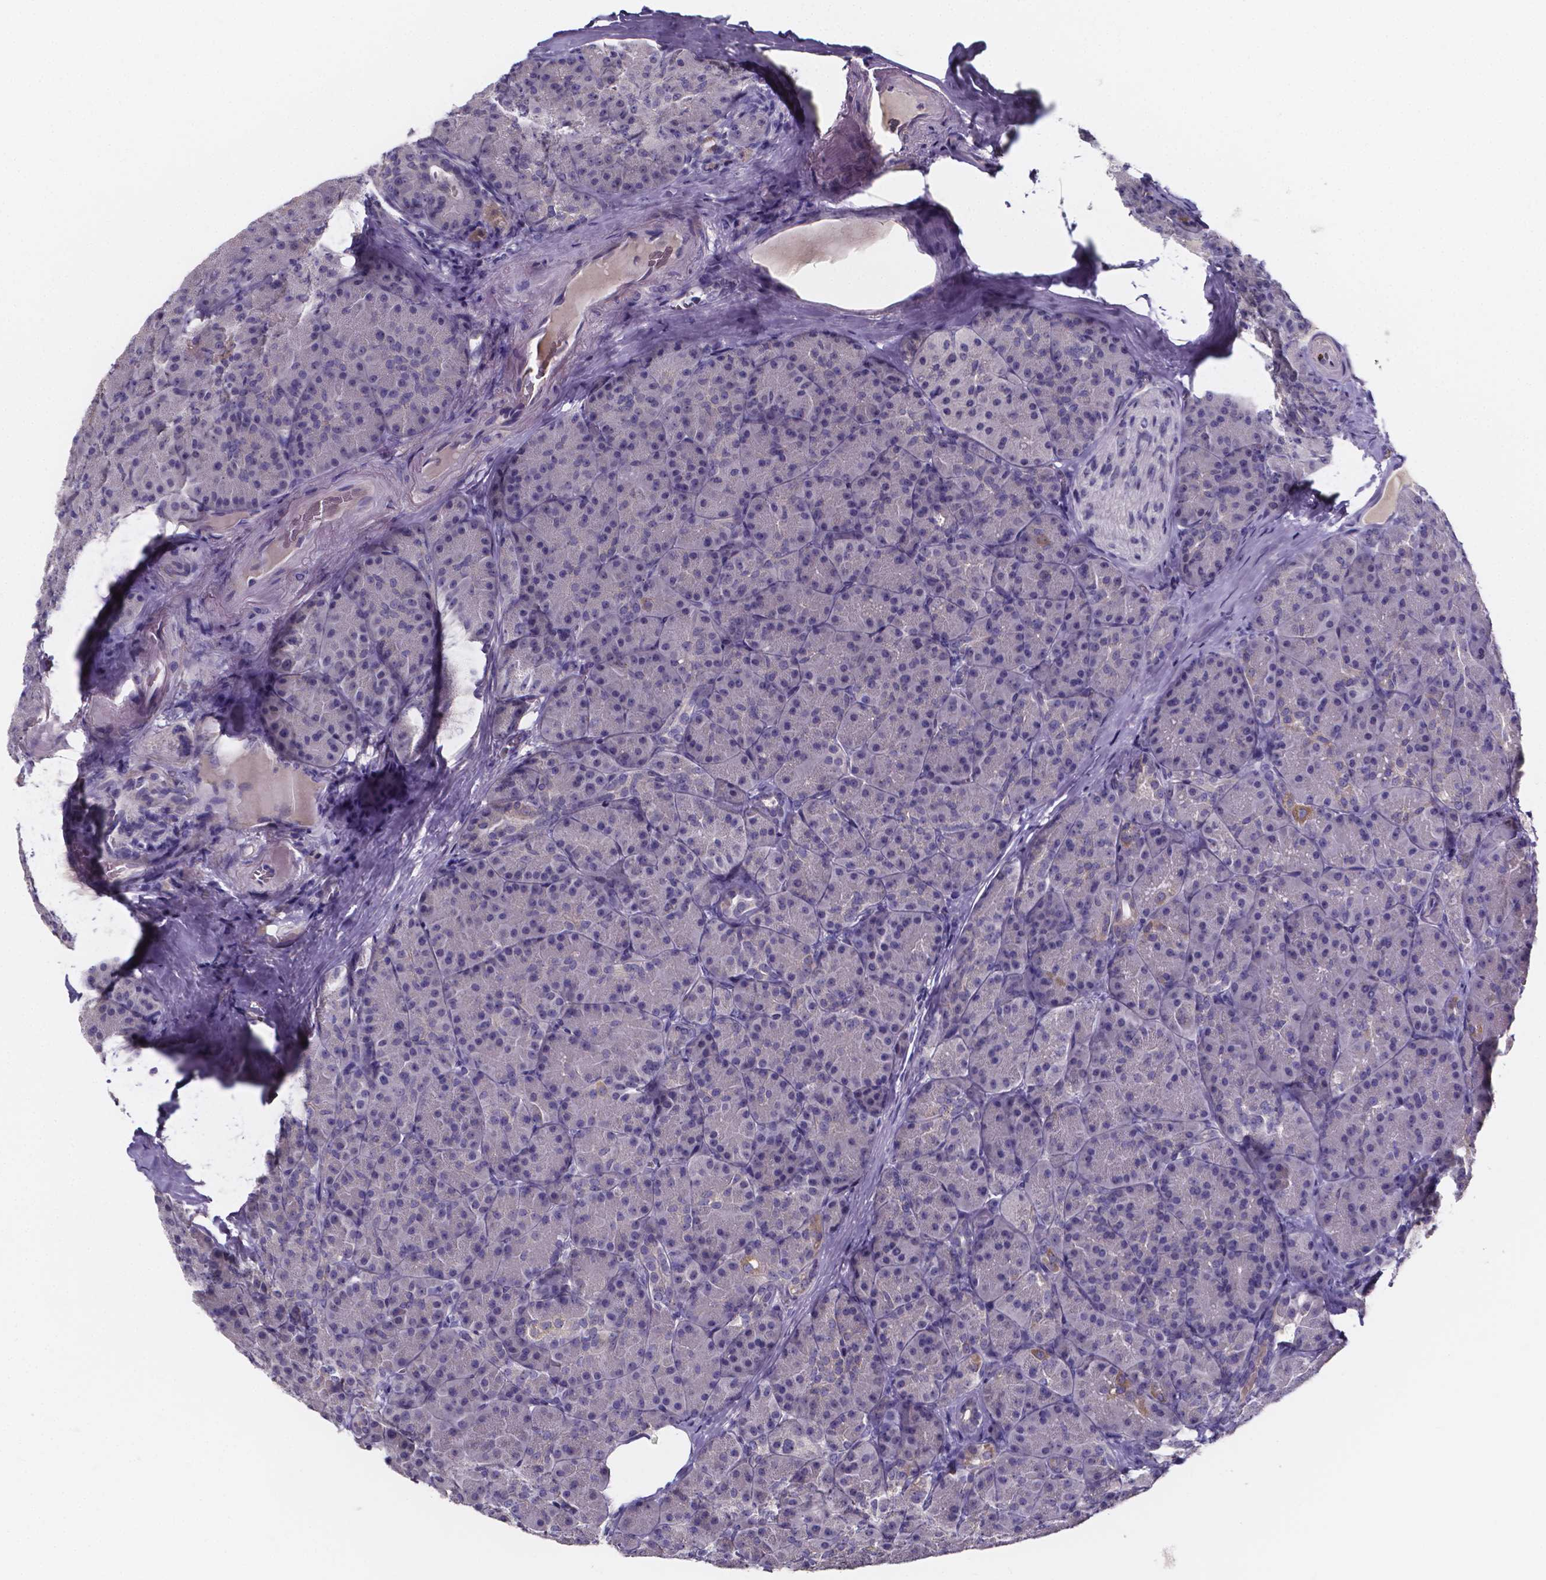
{"staining": {"intensity": "negative", "quantity": "none", "location": "none"}, "tissue": "pancreas", "cell_type": "Exocrine glandular cells", "image_type": "normal", "snomed": [{"axis": "morphology", "description": "Normal tissue, NOS"}, {"axis": "topography", "description": "Pancreas"}], "caption": "Immunohistochemistry (IHC) of normal pancreas shows no expression in exocrine glandular cells. (DAB (3,3'-diaminobenzidine) immunohistochemistry (IHC), high magnification).", "gene": "SPOCD1", "patient": {"sex": "male", "age": 57}}